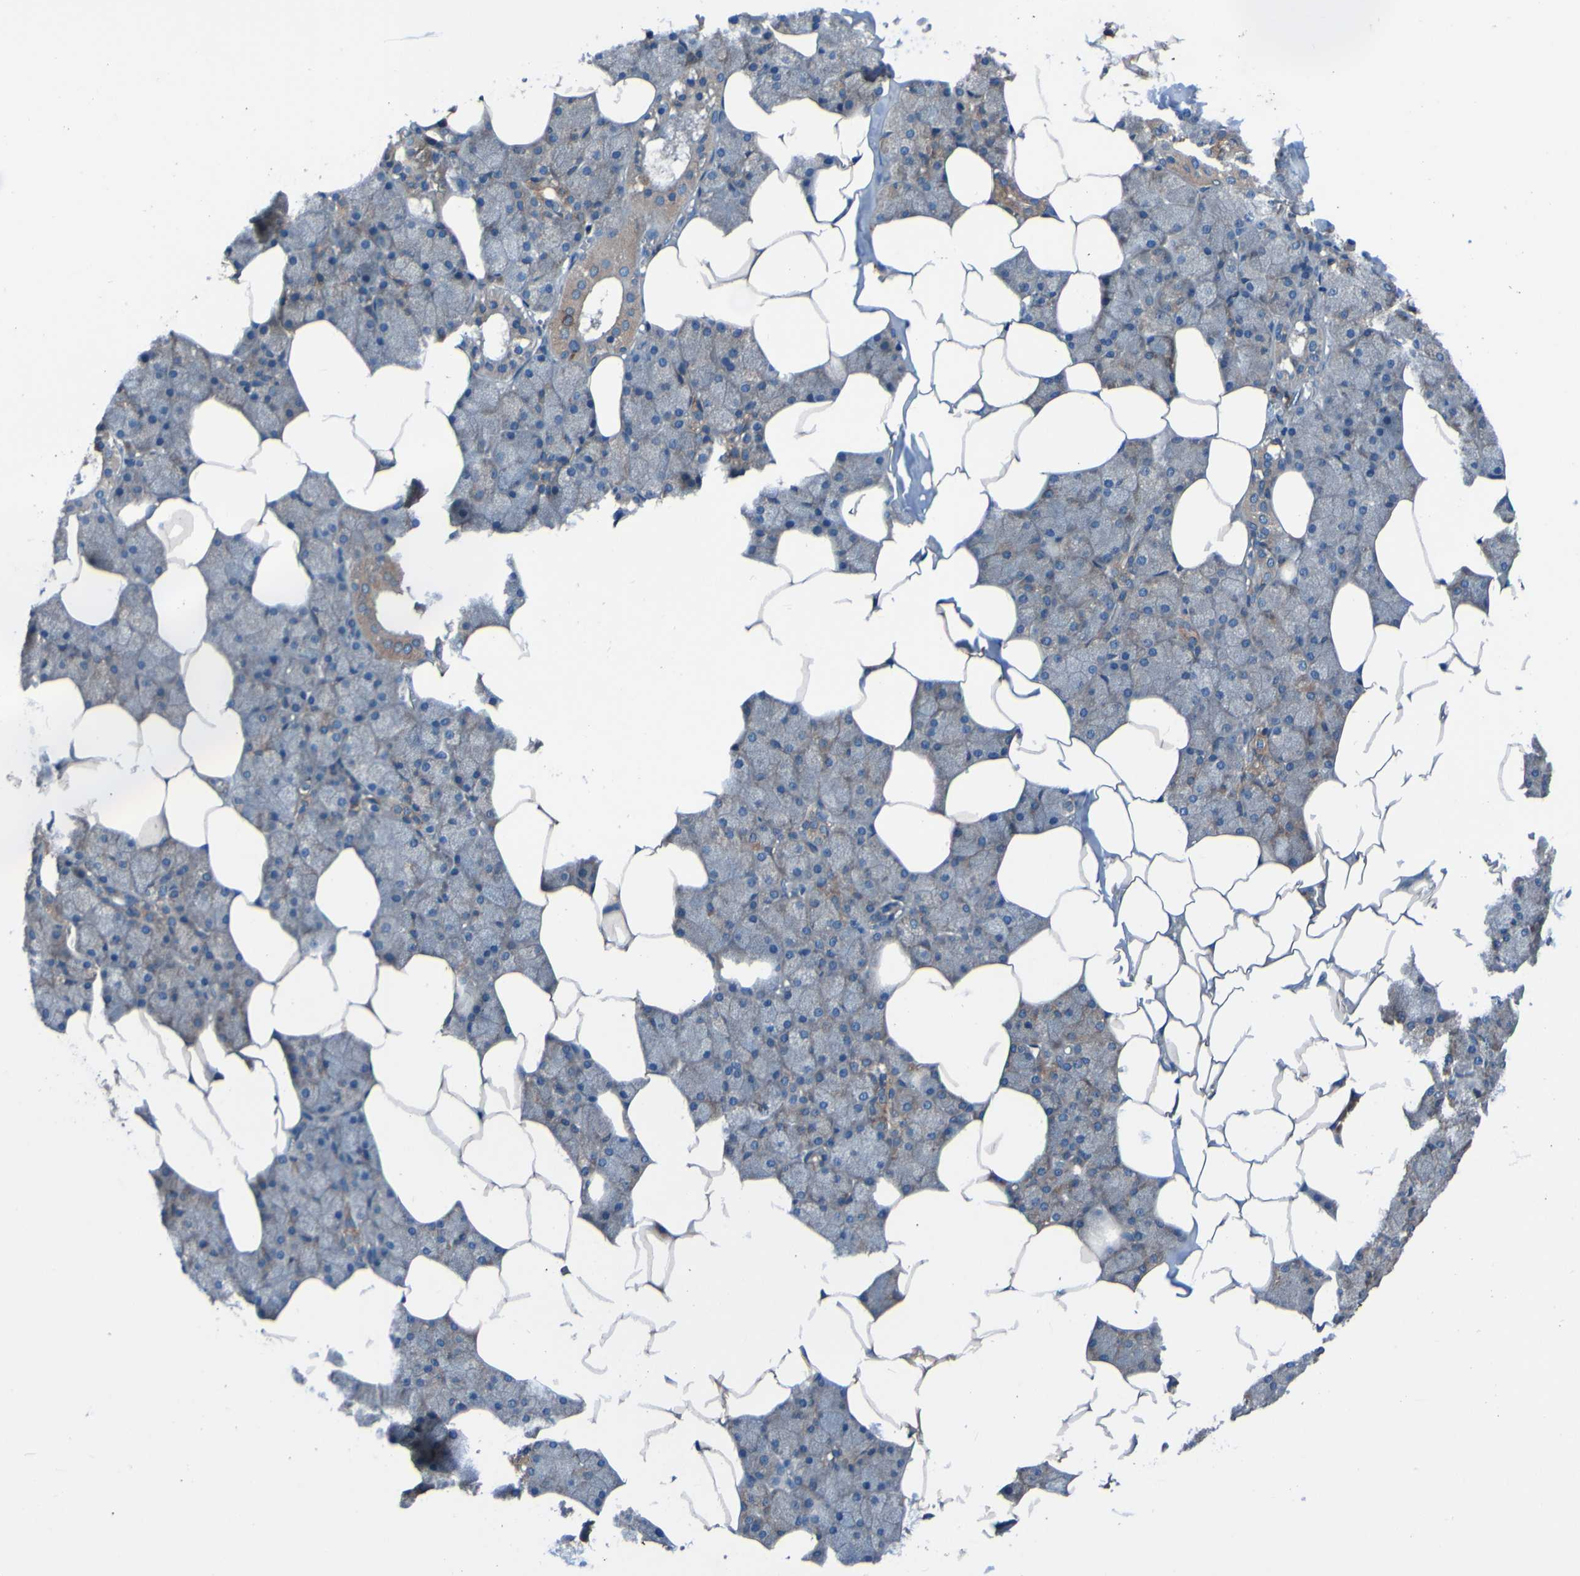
{"staining": {"intensity": "moderate", "quantity": "25%-75%", "location": "cytoplasmic/membranous"}, "tissue": "salivary gland", "cell_type": "Glandular cells", "image_type": "normal", "snomed": [{"axis": "morphology", "description": "Normal tissue, NOS"}, {"axis": "topography", "description": "Salivary gland"}], "caption": "This is an image of IHC staining of unremarkable salivary gland, which shows moderate positivity in the cytoplasmic/membranous of glandular cells.", "gene": "RAB5B", "patient": {"sex": "male", "age": 62}}